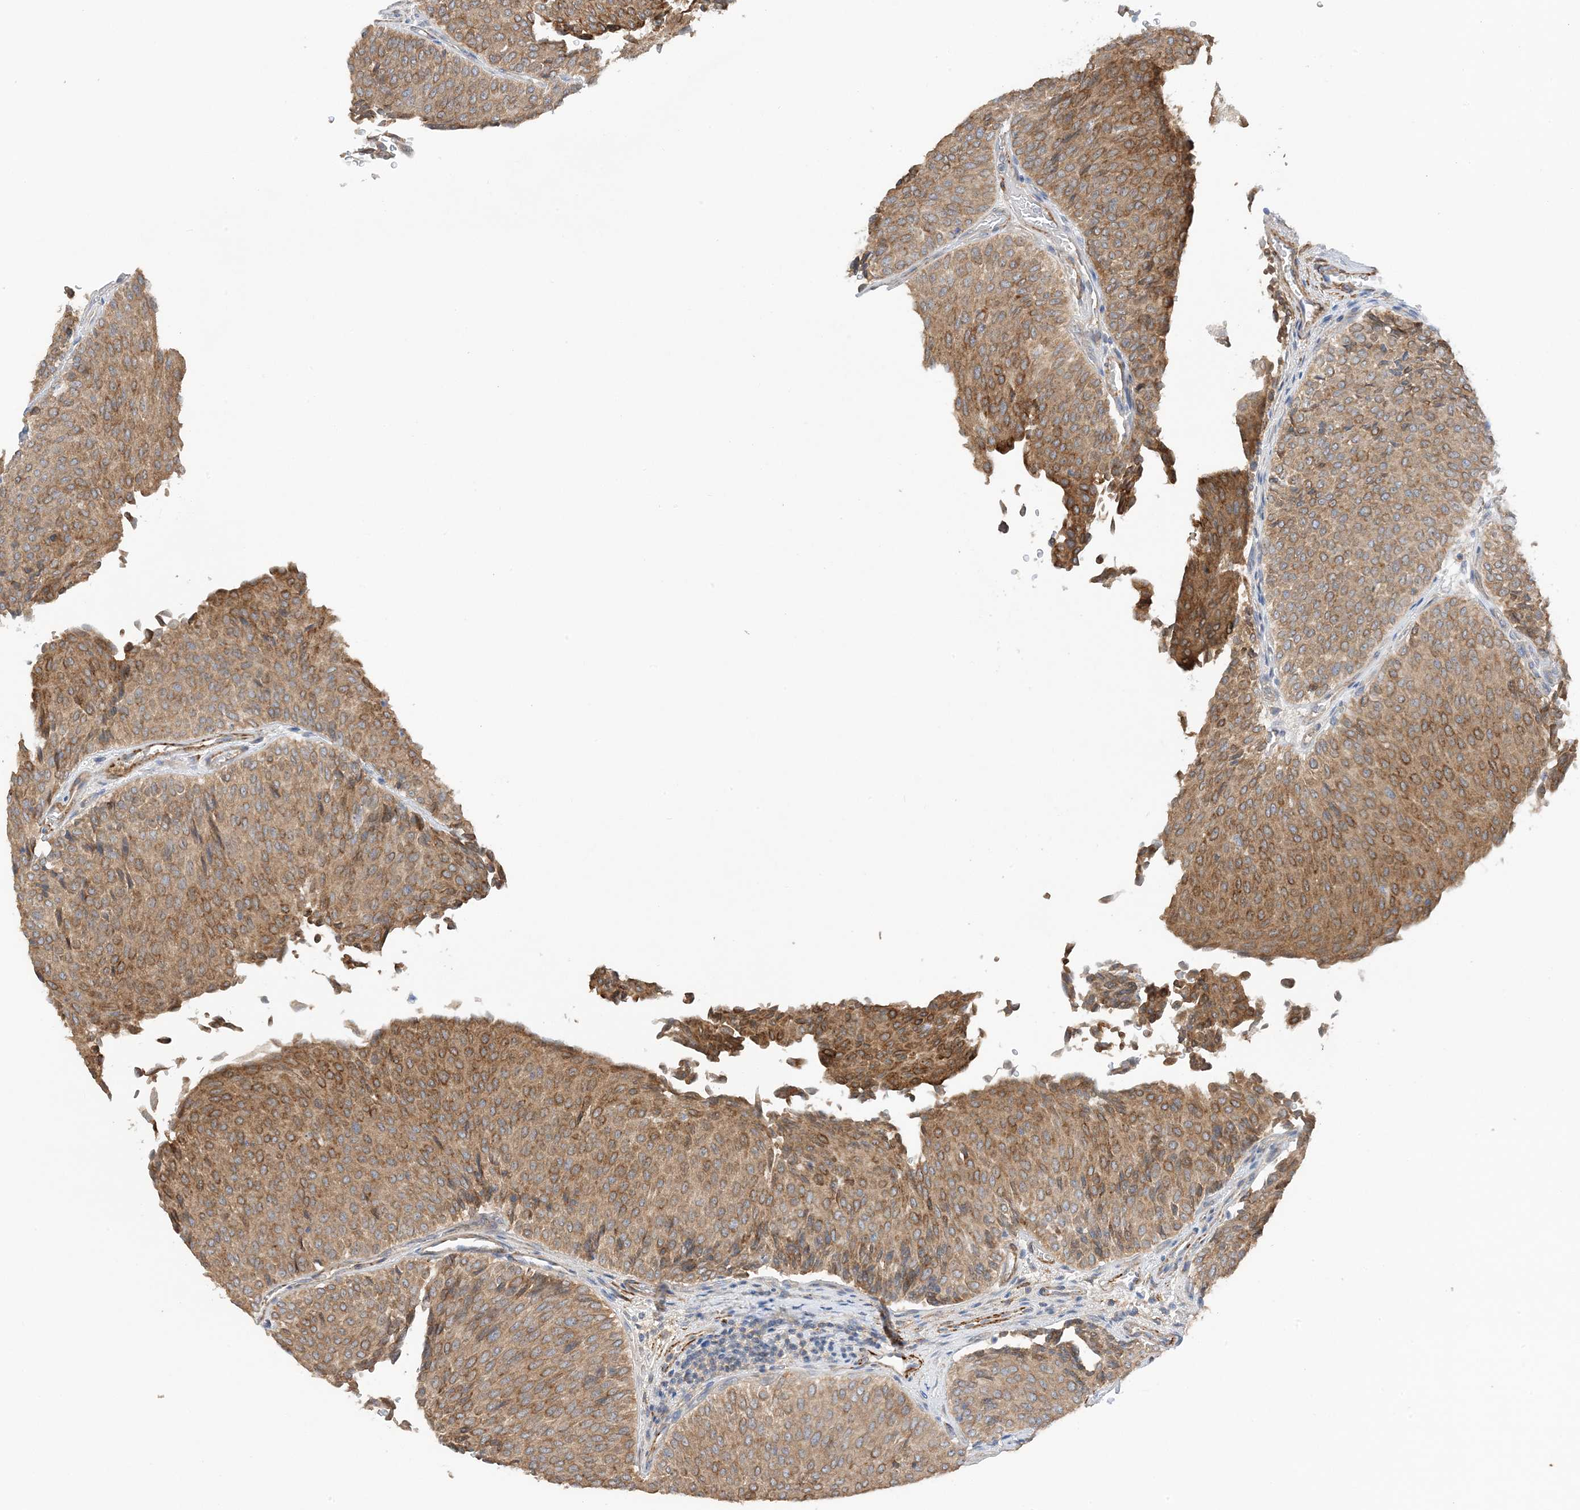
{"staining": {"intensity": "moderate", "quantity": ">75%", "location": "cytoplasmic/membranous"}, "tissue": "urothelial cancer", "cell_type": "Tumor cells", "image_type": "cancer", "snomed": [{"axis": "morphology", "description": "Urothelial carcinoma, Low grade"}, {"axis": "topography", "description": "Urinary bladder"}], "caption": "An image of low-grade urothelial carcinoma stained for a protein exhibits moderate cytoplasmic/membranous brown staining in tumor cells. The protein of interest is shown in brown color, while the nuclei are stained blue.", "gene": "KIFBP", "patient": {"sex": "male", "age": 78}}